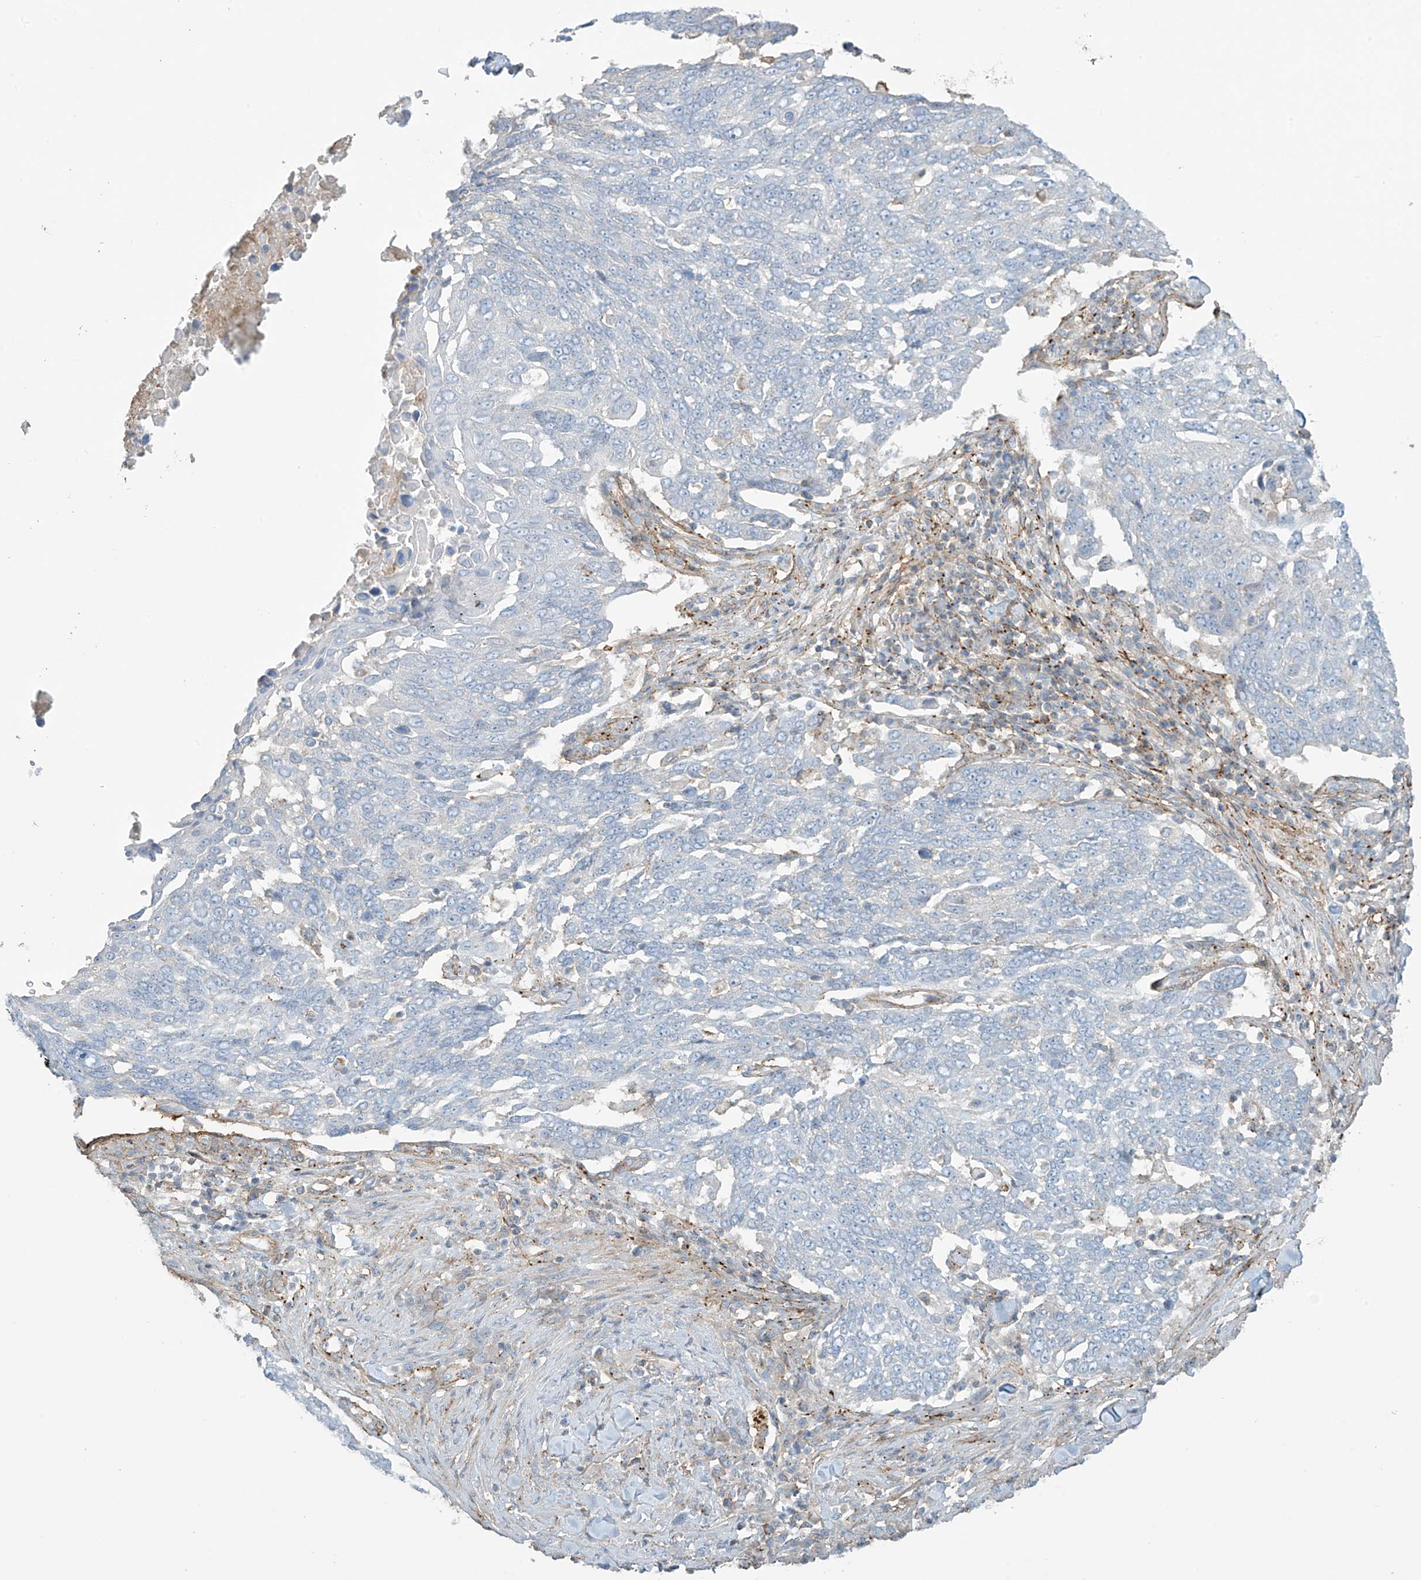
{"staining": {"intensity": "negative", "quantity": "none", "location": "none"}, "tissue": "lung cancer", "cell_type": "Tumor cells", "image_type": "cancer", "snomed": [{"axis": "morphology", "description": "Squamous cell carcinoma, NOS"}, {"axis": "topography", "description": "Lung"}], "caption": "A high-resolution image shows IHC staining of lung cancer, which shows no significant positivity in tumor cells.", "gene": "SLC9A2", "patient": {"sex": "male", "age": 66}}